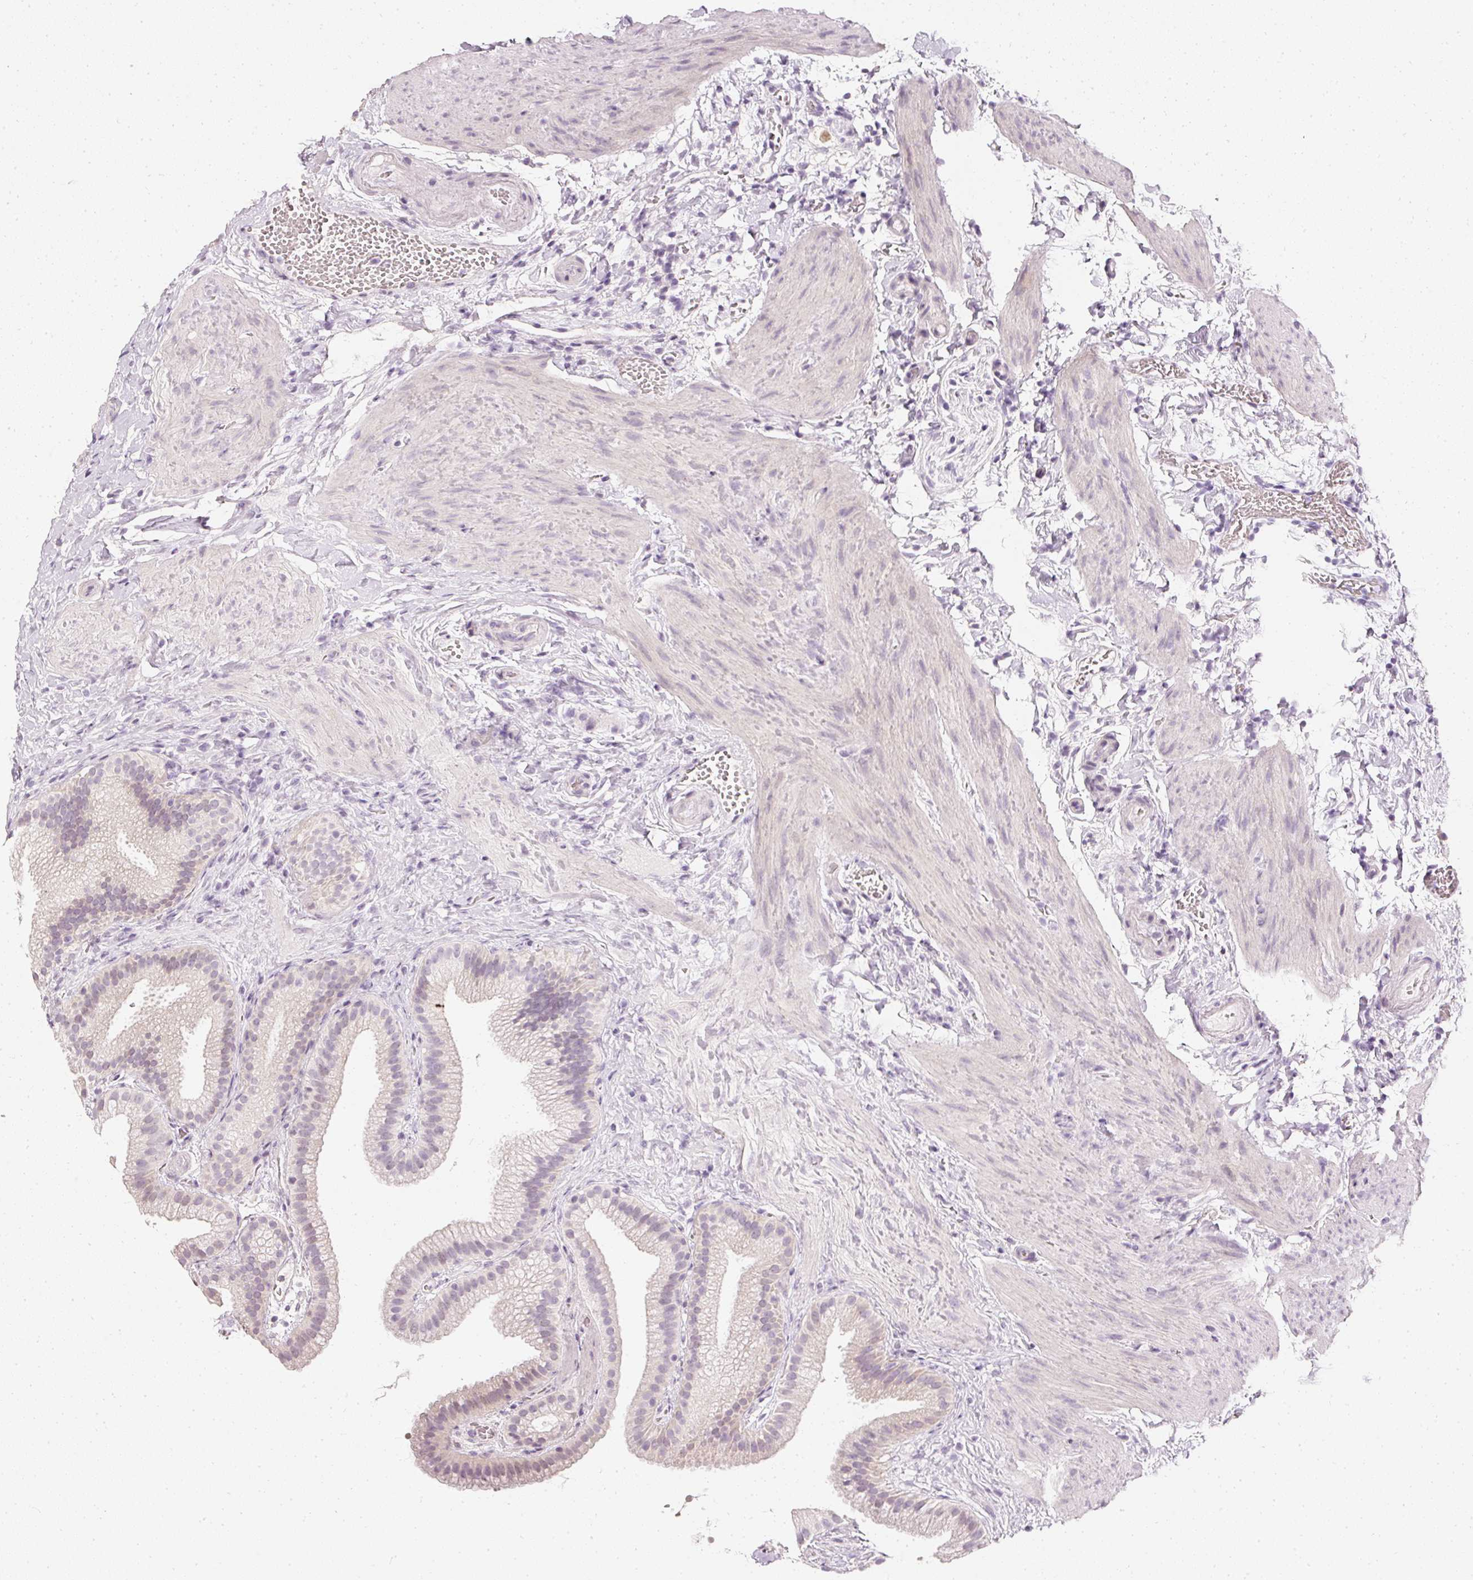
{"staining": {"intensity": "negative", "quantity": "none", "location": "none"}, "tissue": "gallbladder", "cell_type": "Glandular cells", "image_type": "normal", "snomed": [{"axis": "morphology", "description": "Normal tissue, NOS"}, {"axis": "topography", "description": "Gallbladder"}], "caption": "Protein analysis of normal gallbladder demonstrates no significant positivity in glandular cells.", "gene": "ELAVL3", "patient": {"sex": "female", "age": 63}}